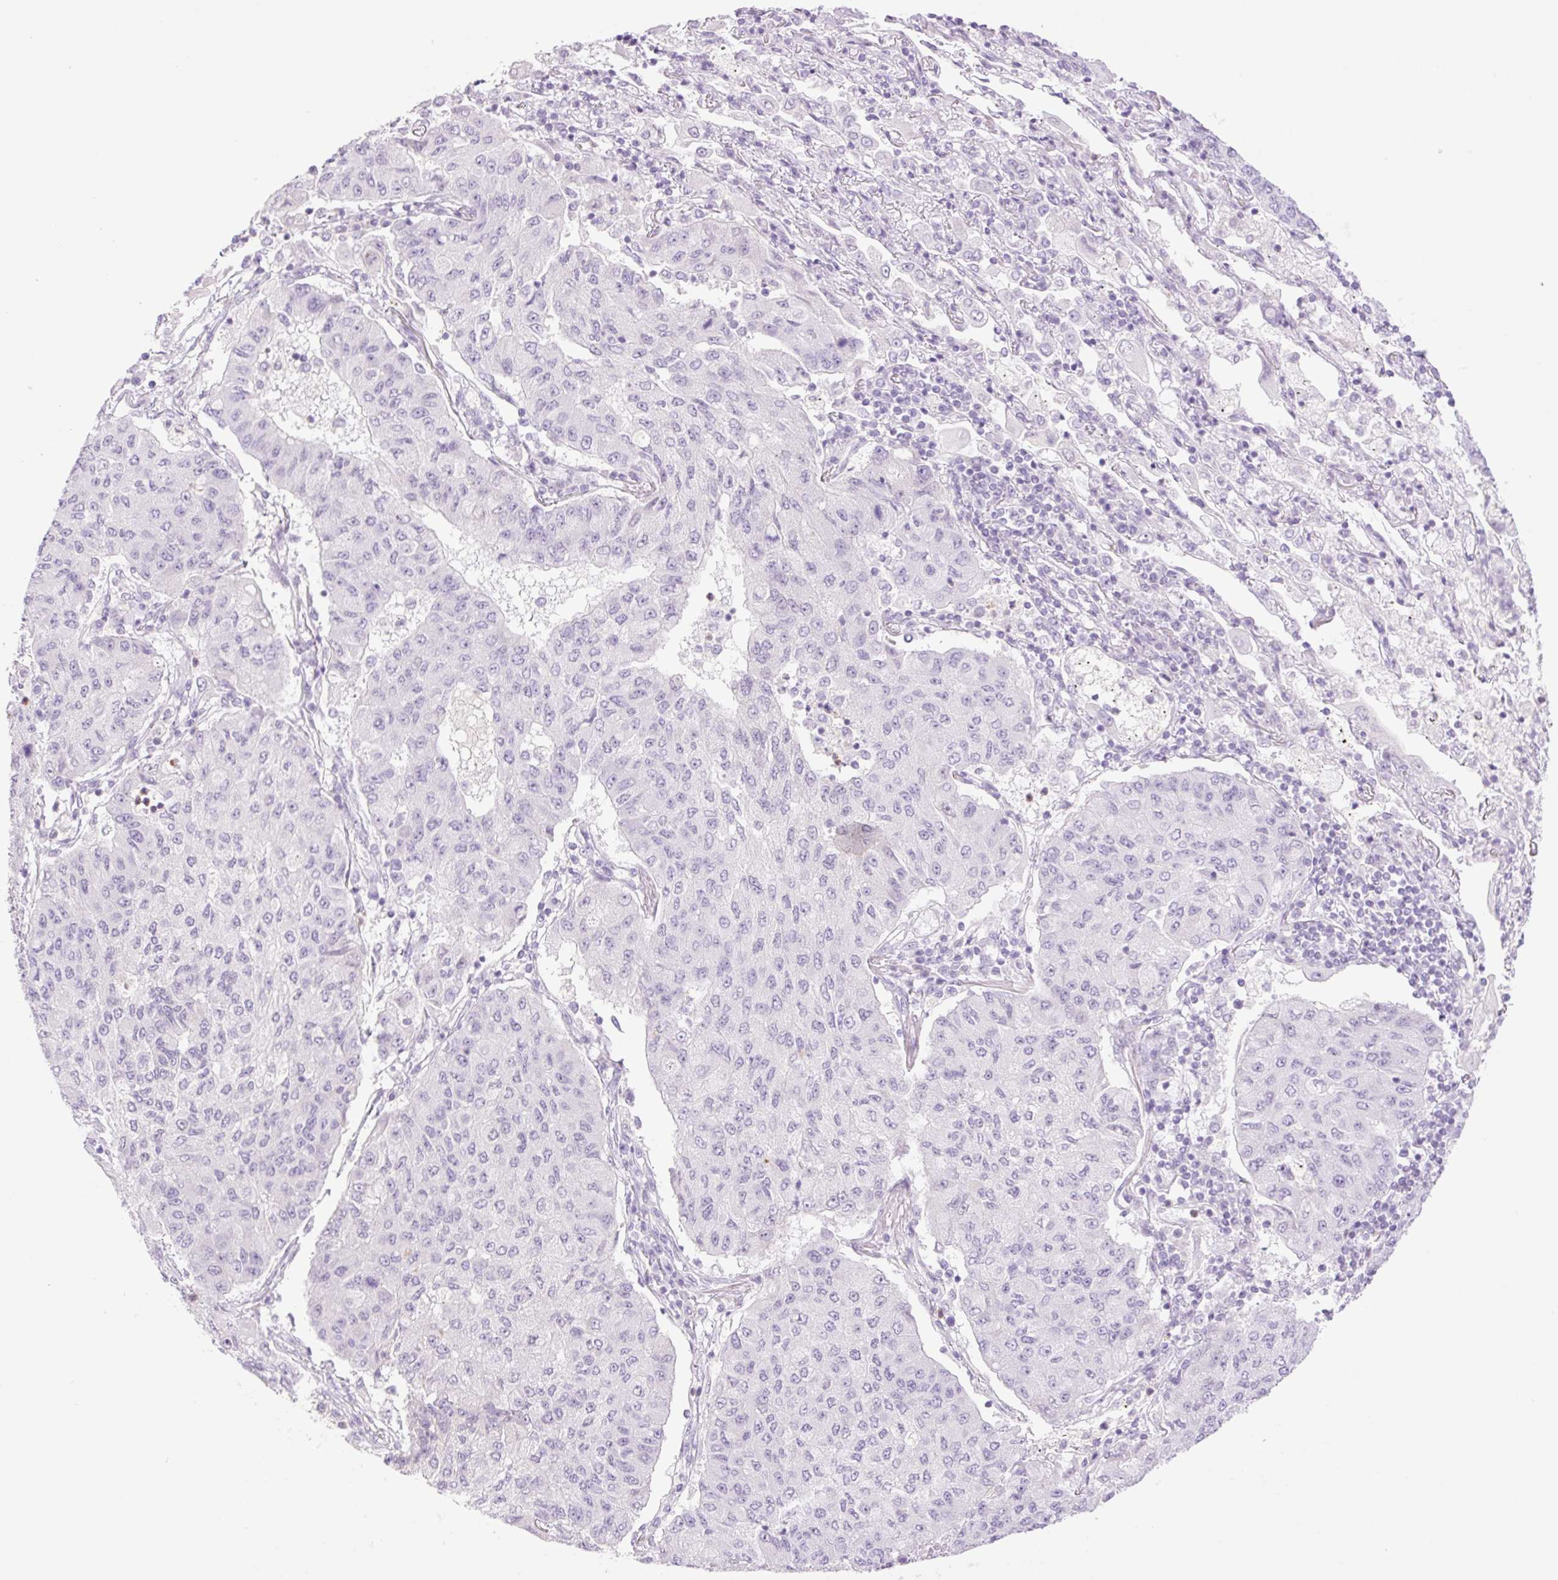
{"staining": {"intensity": "negative", "quantity": "none", "location": "none"}, "tissue": "lung cancer", "cell_type": "Tumor cells", "image_type": "cancer", "snomed": [{"axis": "morphology", "description": "Squamous cell carcinoma, NOS"}, {"axis": "topography", "description": "Lung"}], "caption": "Tumor cells are negative for protein expression in human lung cancer (squamous cell carcinoma).", "gene": "TBX15", "patient": {"sex": "male", "age": 74}}